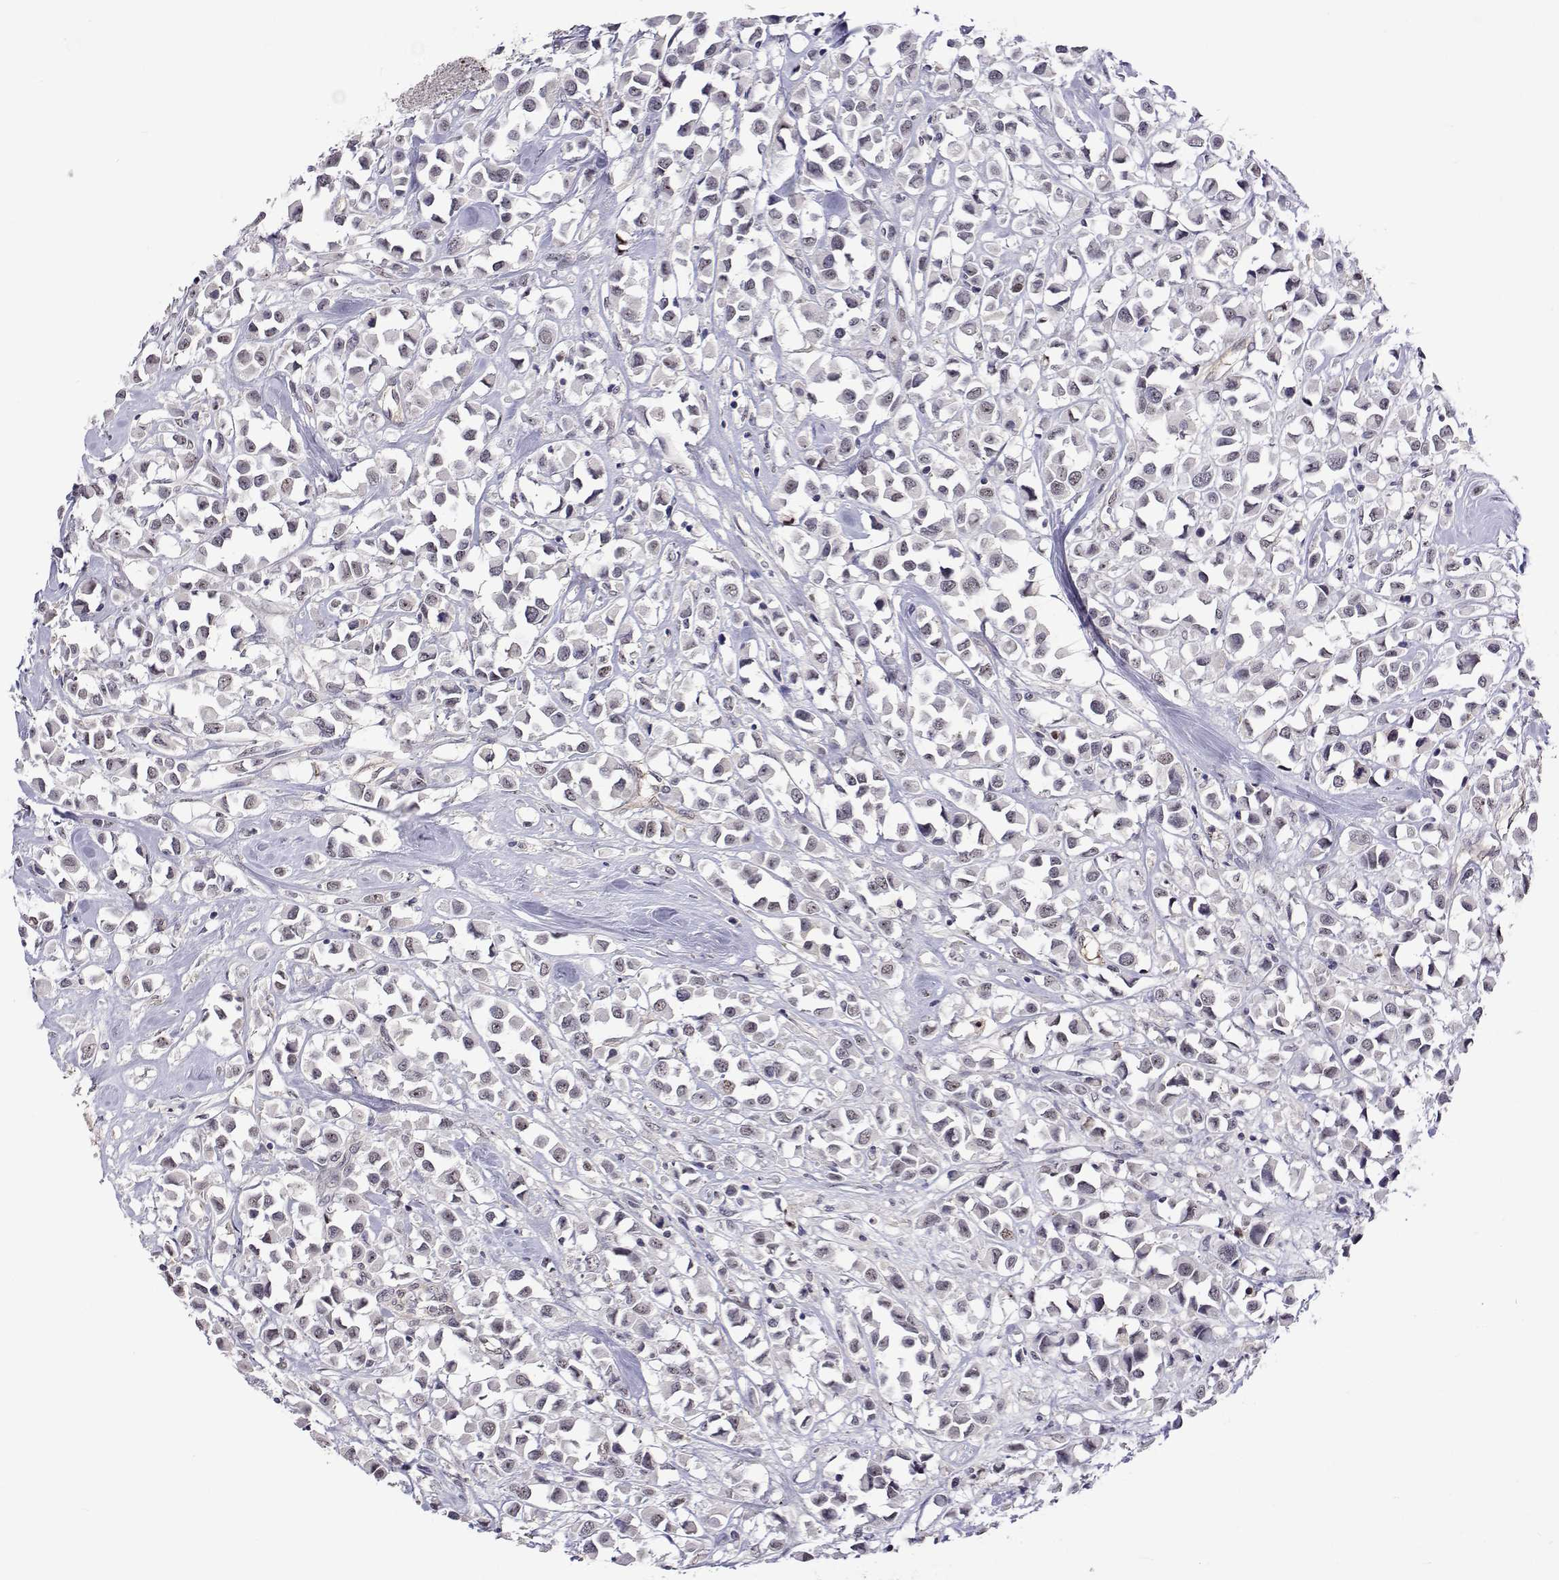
{"staining": {"intensity": "negative", "quantity": "none", "location": "none"}, "tissue": "breast cancer", "cell_type": "Tumor cells", "image_type": "cancer", "snomed": [{"axis": "morphology", "description": "Duct carcinoma"}, {"axis": "topography", "description": "Breast"}], "caption": "Breast cancer (invasive ductal carcinoma) was stained to show a protein in brown. There is no significant expression in tumor cells.", "gene": "NHP2", "patient": {"sex": "female", "age": 61}}